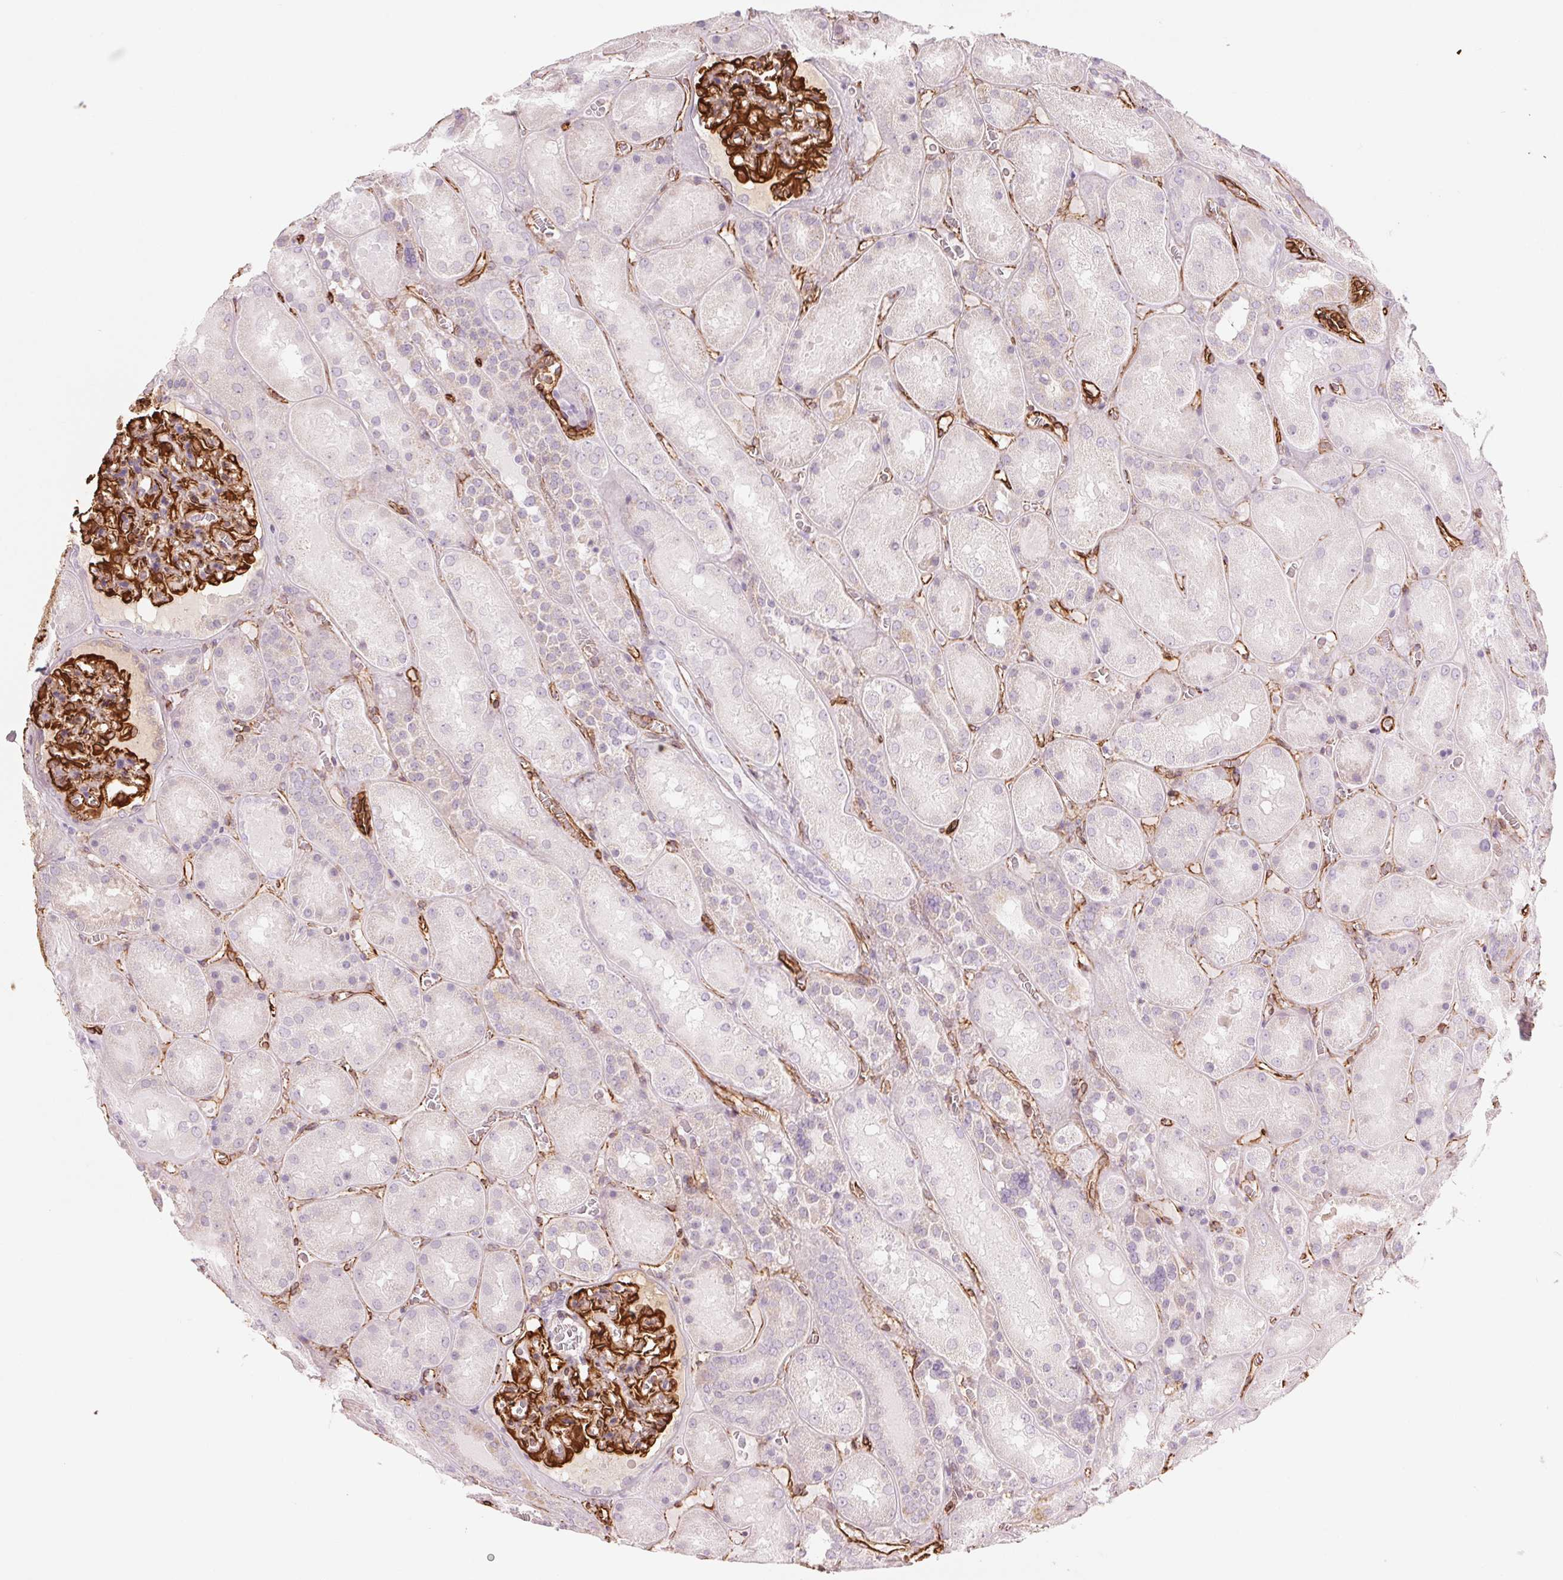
{"staining": {"intensity": "strong", "quantity": "25%-75%", "location": "cytoplasmic/membranous"}, "tissue": "kidney", "cell_type": "Cells in glomeruli", "image_type": "normal", "snomed": [{"axis": "morphology", "description": "Normal tissue, NOS"}, {"axis": "topography", "description": "Kidney"}], "caption": "Benign kidney reveals strong cytoplasmic/membranous expression in about 25%-75% of cells in glomeruli.", "gene": "CLPS", "patient": {"sex": "male", "age": 73}}